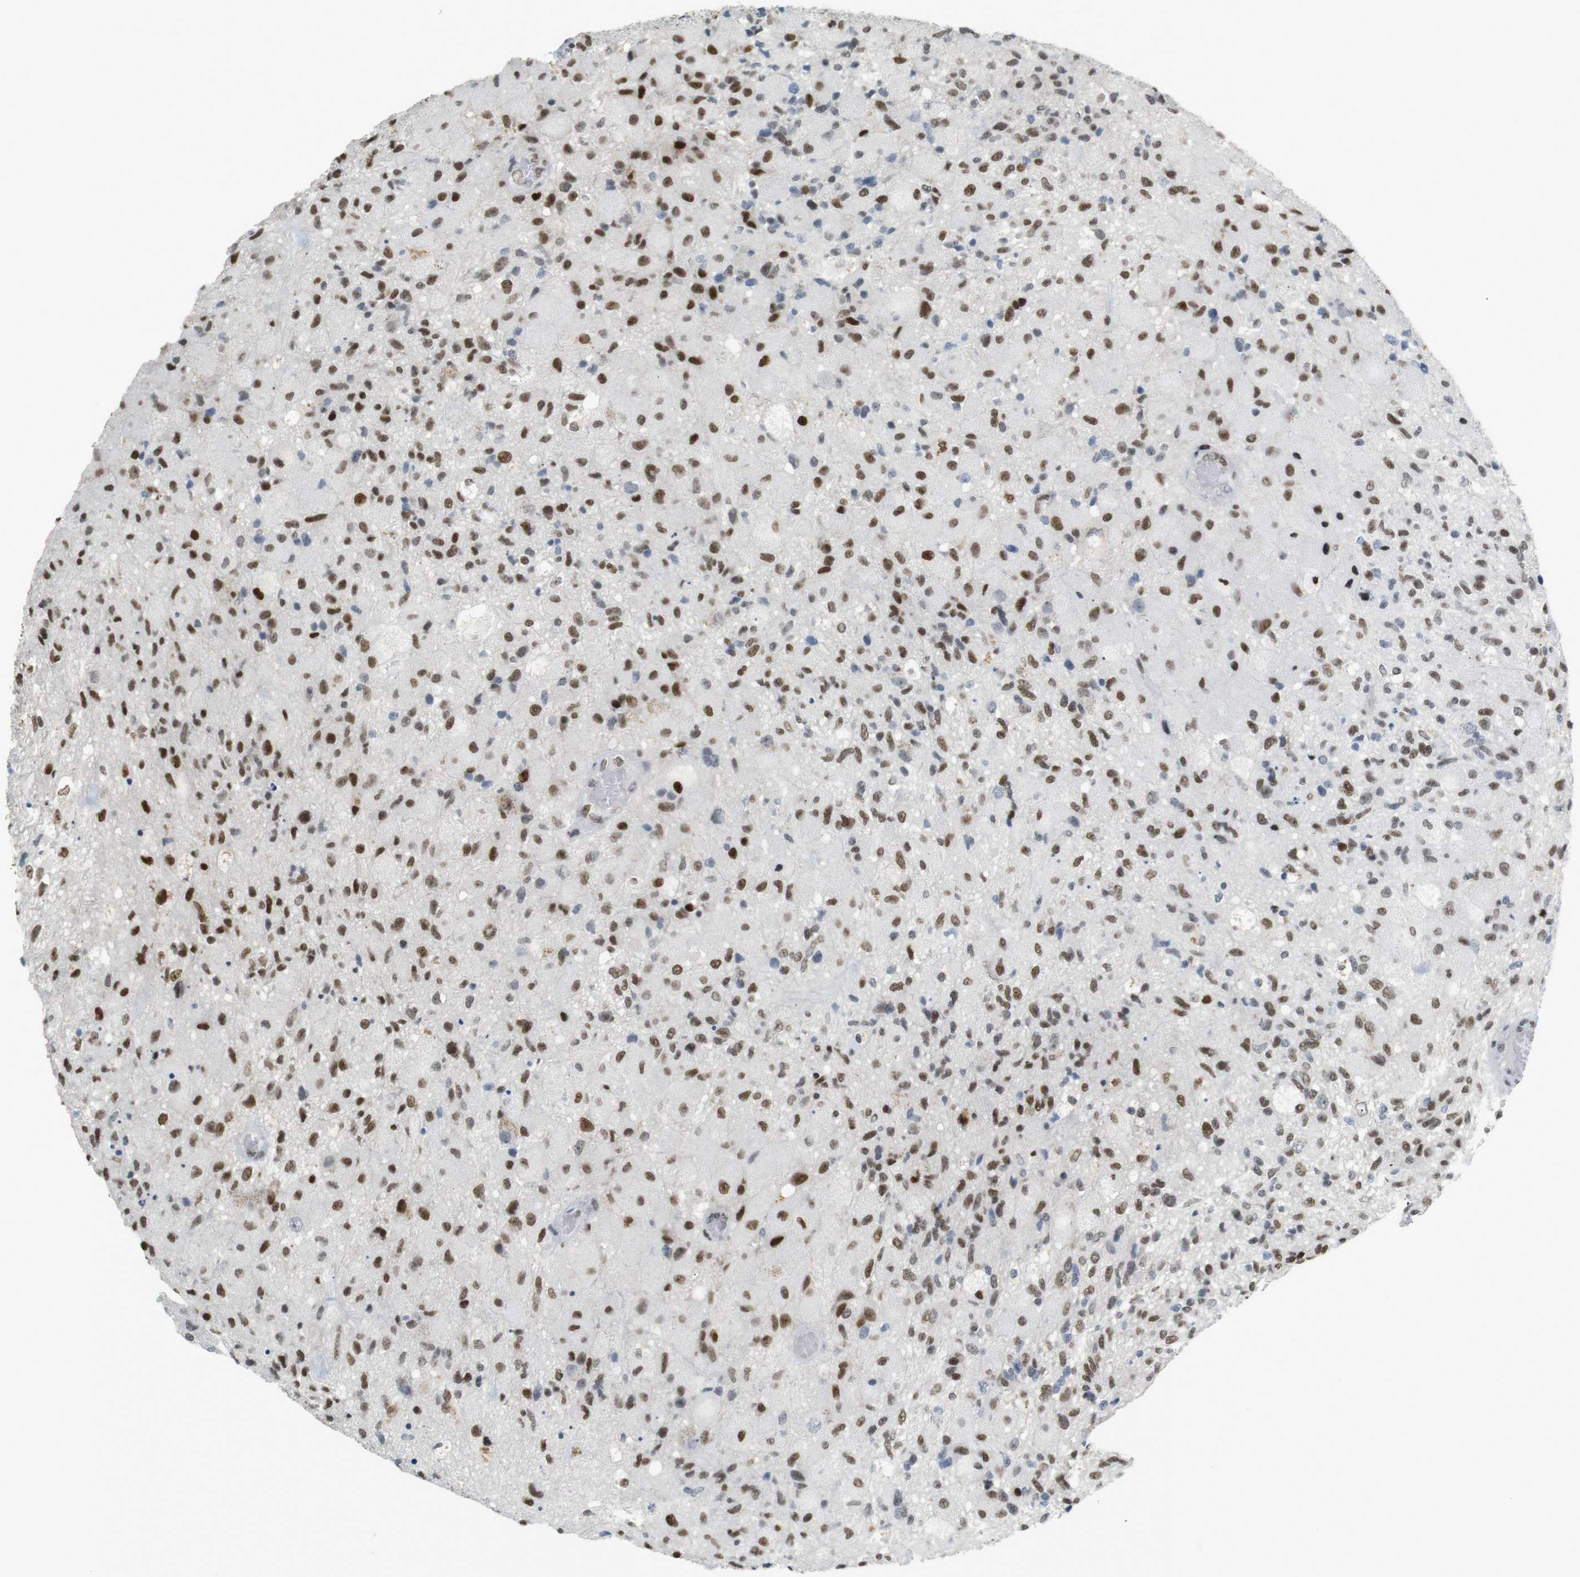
{"staining": {"intensity": "moderate", "quantity": ">75%", "location": "nuclear"}, "tissue": "glioma", "cell_type": "Tumor cells", "image_type": "cancer", "snomed": [{"axis": "morphology", "description": "Normal tissue, NOS"}, {"axis": "morphology", "description": "Glioma, malignant, High grade"}, {"axis": "topography", "description": "Cerebral cortex"}], "caption": "Immunohistochemistry (IHC) image of neoplastic tissue: human glioma stained using immunohistochemistry demonstrates medium levels of moderate protein expression localized specifically in the nuclear of tumor cells, appearing as a nuclear brown color.", "gene": "RIOX2", "patient": {"sex": "male", "age": 77}}